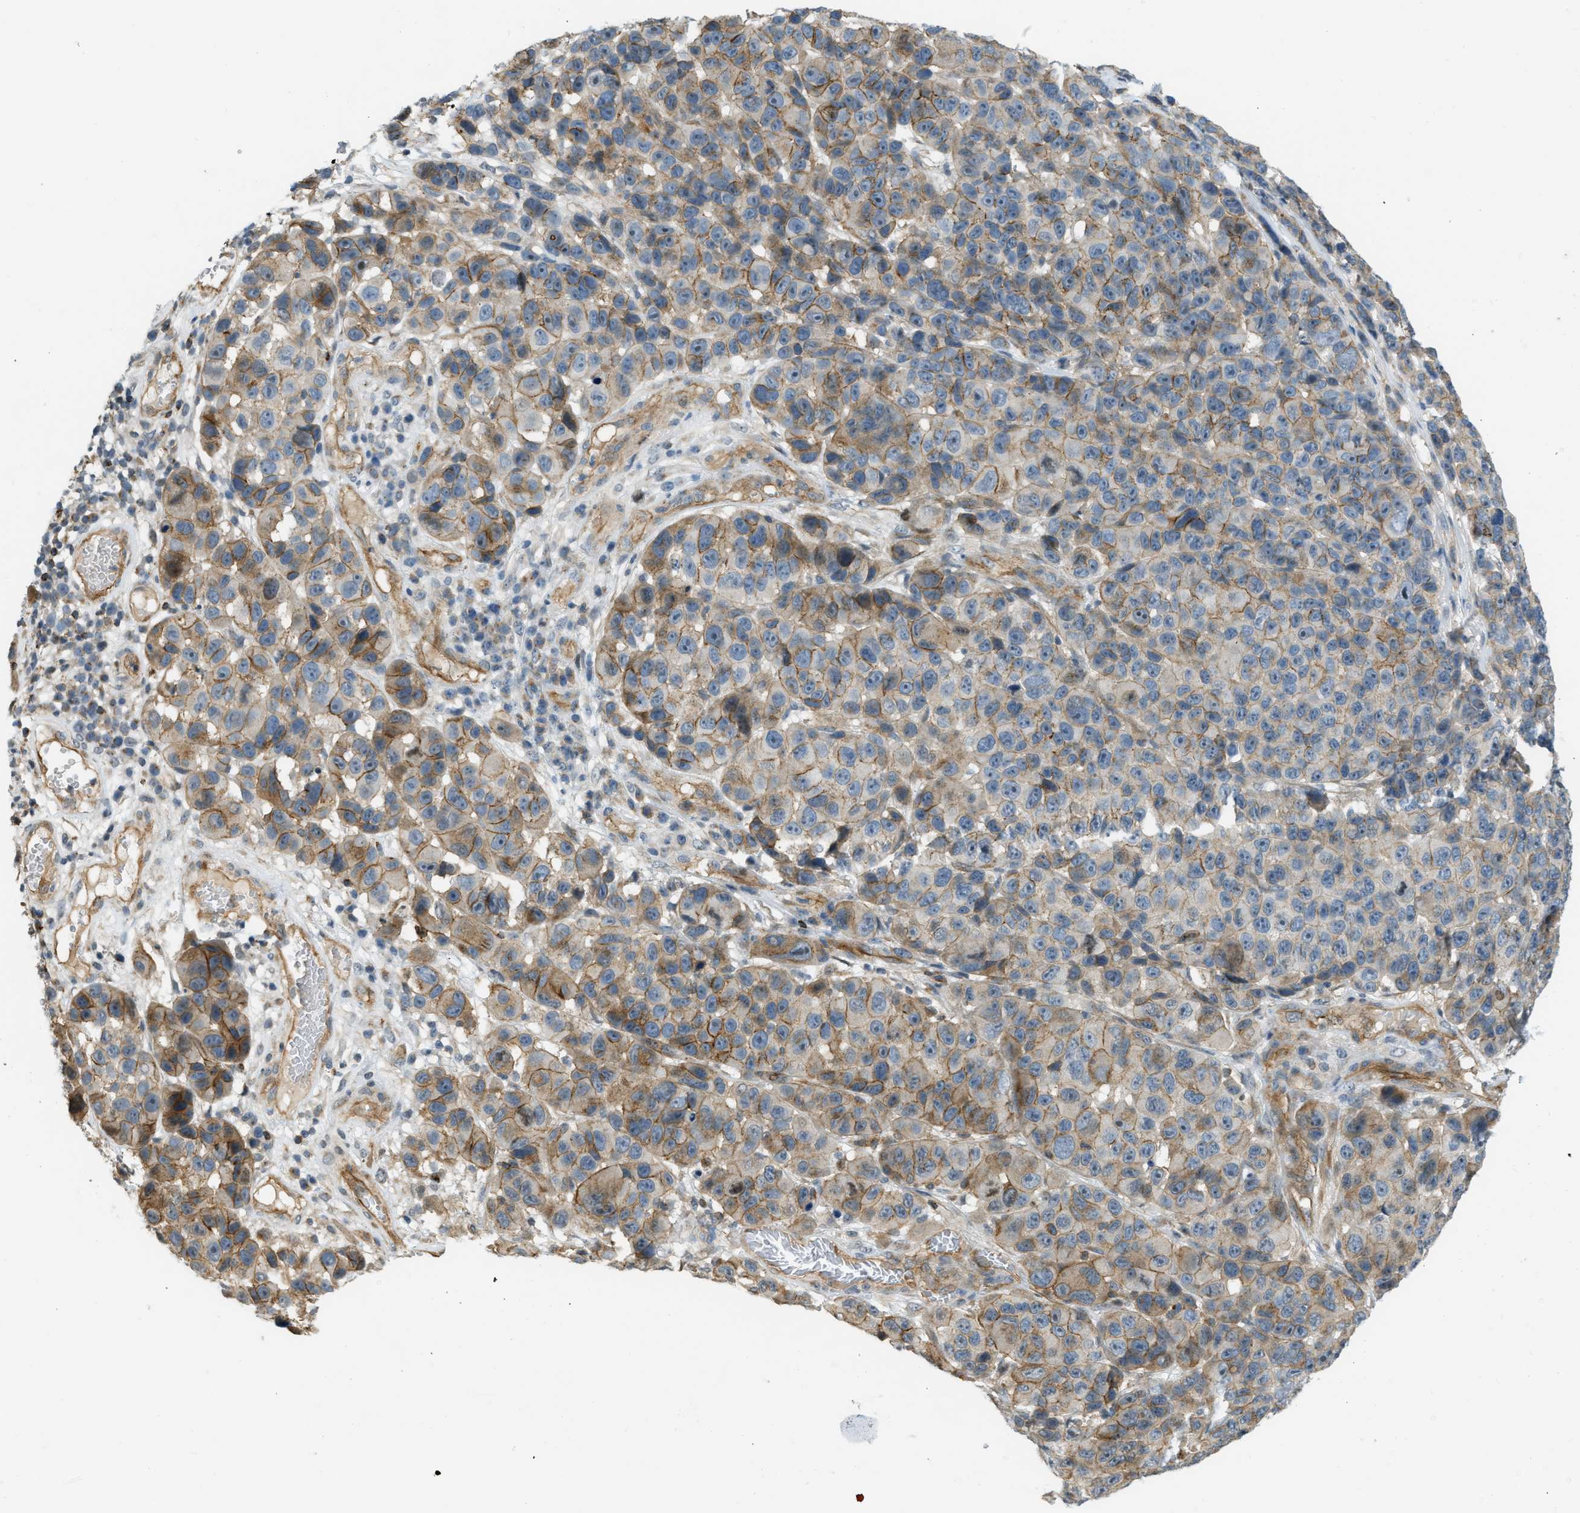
{"staining": {"intensity": "moderate", "quantity": ">75%", "location": "cytoplasmic/membranous"}, "tissue": "melanoma", "cell_type": "Tumor cells", "image_type": "cancer", "snomed": [{"axis": "morphology", "description": "Malignant melanoma, NOS"}, {"axis": "topography", "description": "Skin"}], "caption": "Protein staining by immunohistochemistry reveals moderate cytoplasmic/membranous expression in about >75% of tumor cells in malignant melanoma. (Stains: DAB in brown, nuclei in blue, Microscopy: brightfield microscopy at high magnification).", "gene": "KIAA1671", "patient": {"sex": "male", "age": 53}}